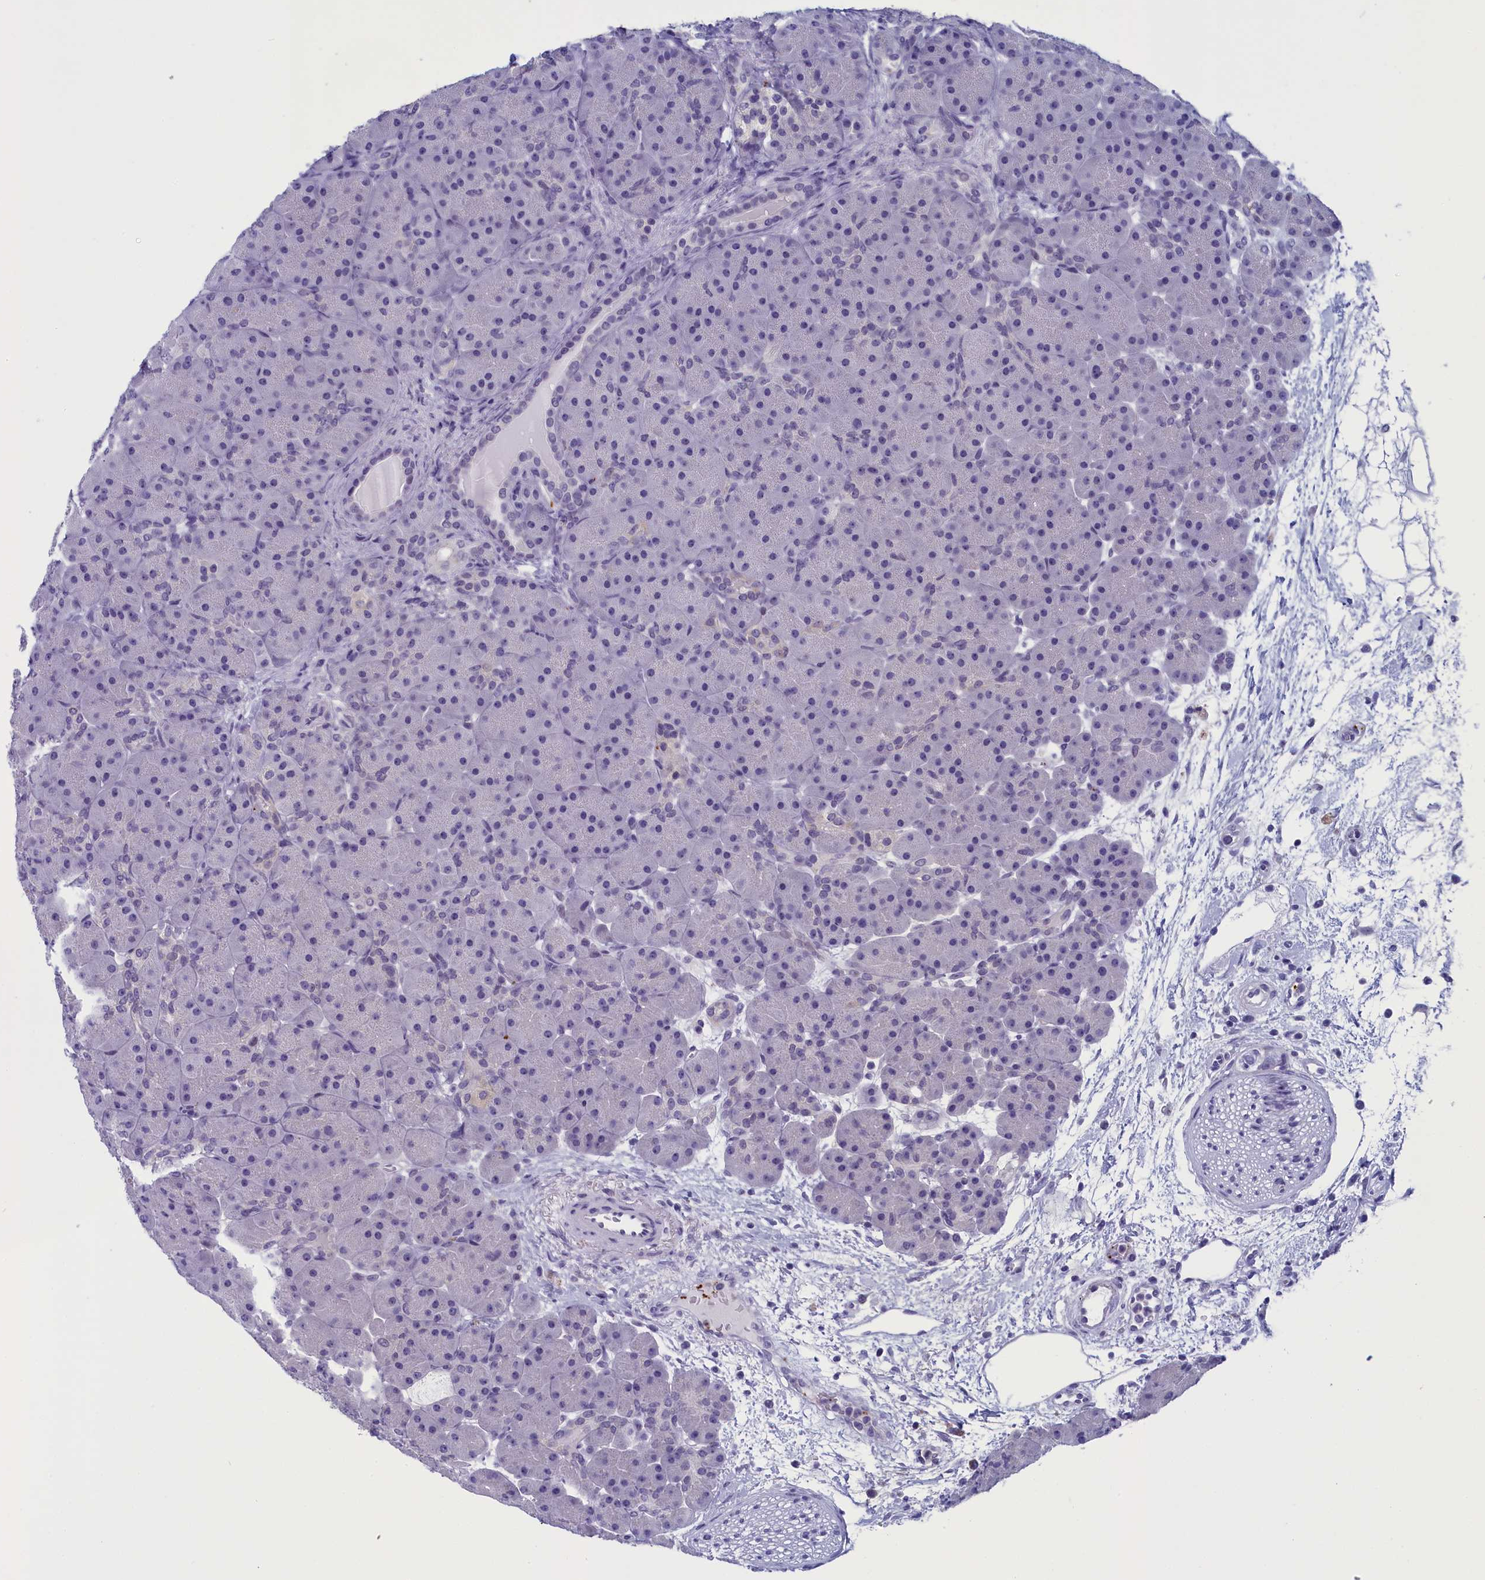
{"staining": {"intensity": "negative", "quantity": "none", "location": "none"}, "tissue": "pancreas", "cell_type": "Exocrine glandular cells", "image_type": "normal", "snomed": [{"axis": "morphology", "description": "Normal tissue, NOS"}, {"axis": "topography", "description": "Pancreas"}], "caption": "There is no significant staining in exocrine glandular cells of pancreas. (Stains: DAB (3,3'-diaminobenzidine) immunohistochemistry with hematoxylin counter stain, Microscopy: brightfield microscopy at high magnification).", "gene": "AIFM2", "patient": {"sex": "male", "age": 66}}